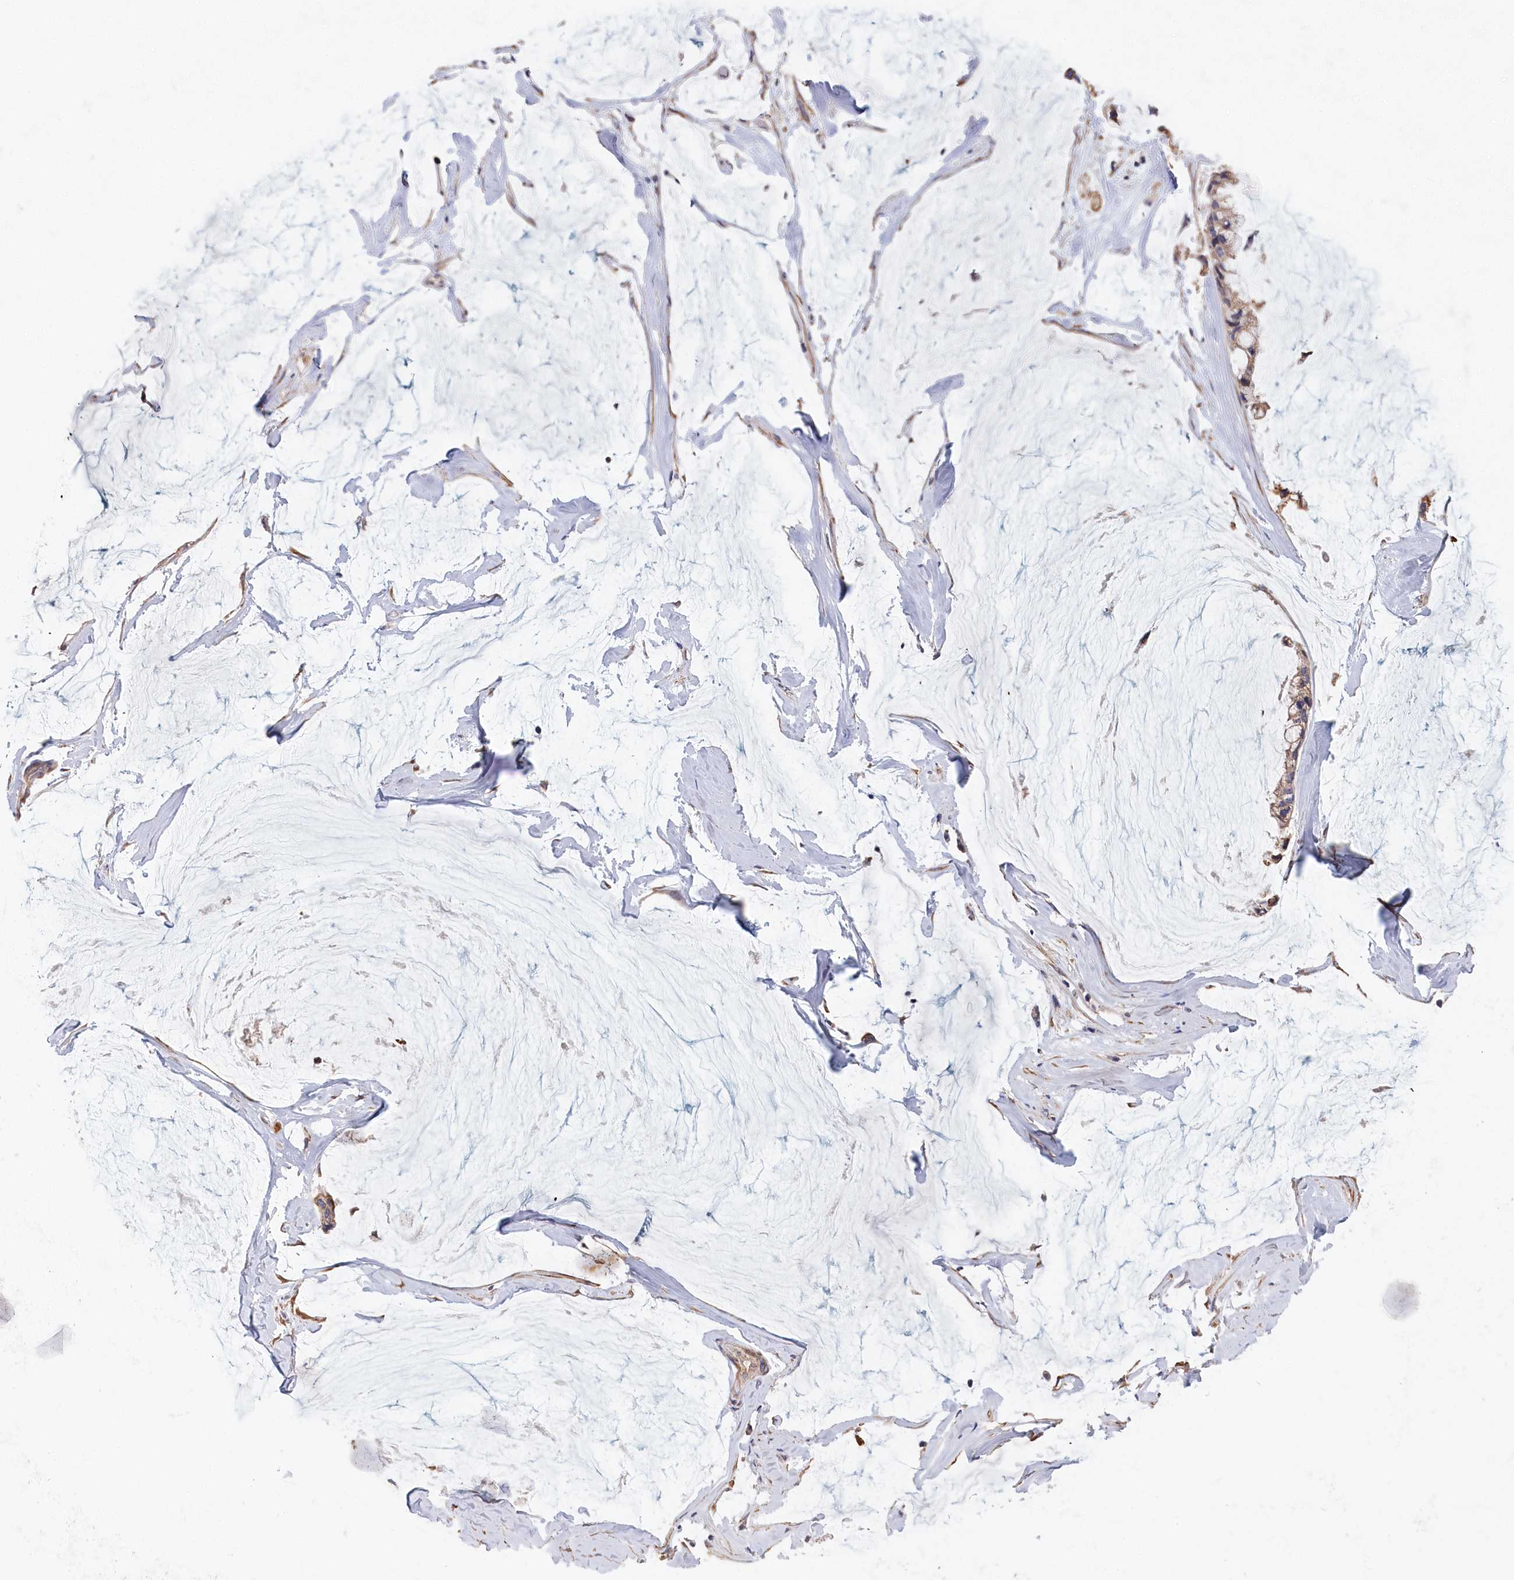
{"staining": {"intensity": "weak", "quantity": ">75%", "location": "cytoplasmic/membranous"}, "tissue": "ovarian cancer", "cell_type": "Tumor cells", "image_type": "cancer", "snomed": [{"axis": "morphology", "description": "Cystadenocarcinoma, mucinous, NOS"}, {"axis": "topography", "description": "Ovary"}], "caption": "Mucinous cystadenocarcinoma (ovarian) stained with a protein marker reveals weak staining in tumor cells.", "gene": "CYB5D2", "patient": {"sex": "female", "age": 39}}